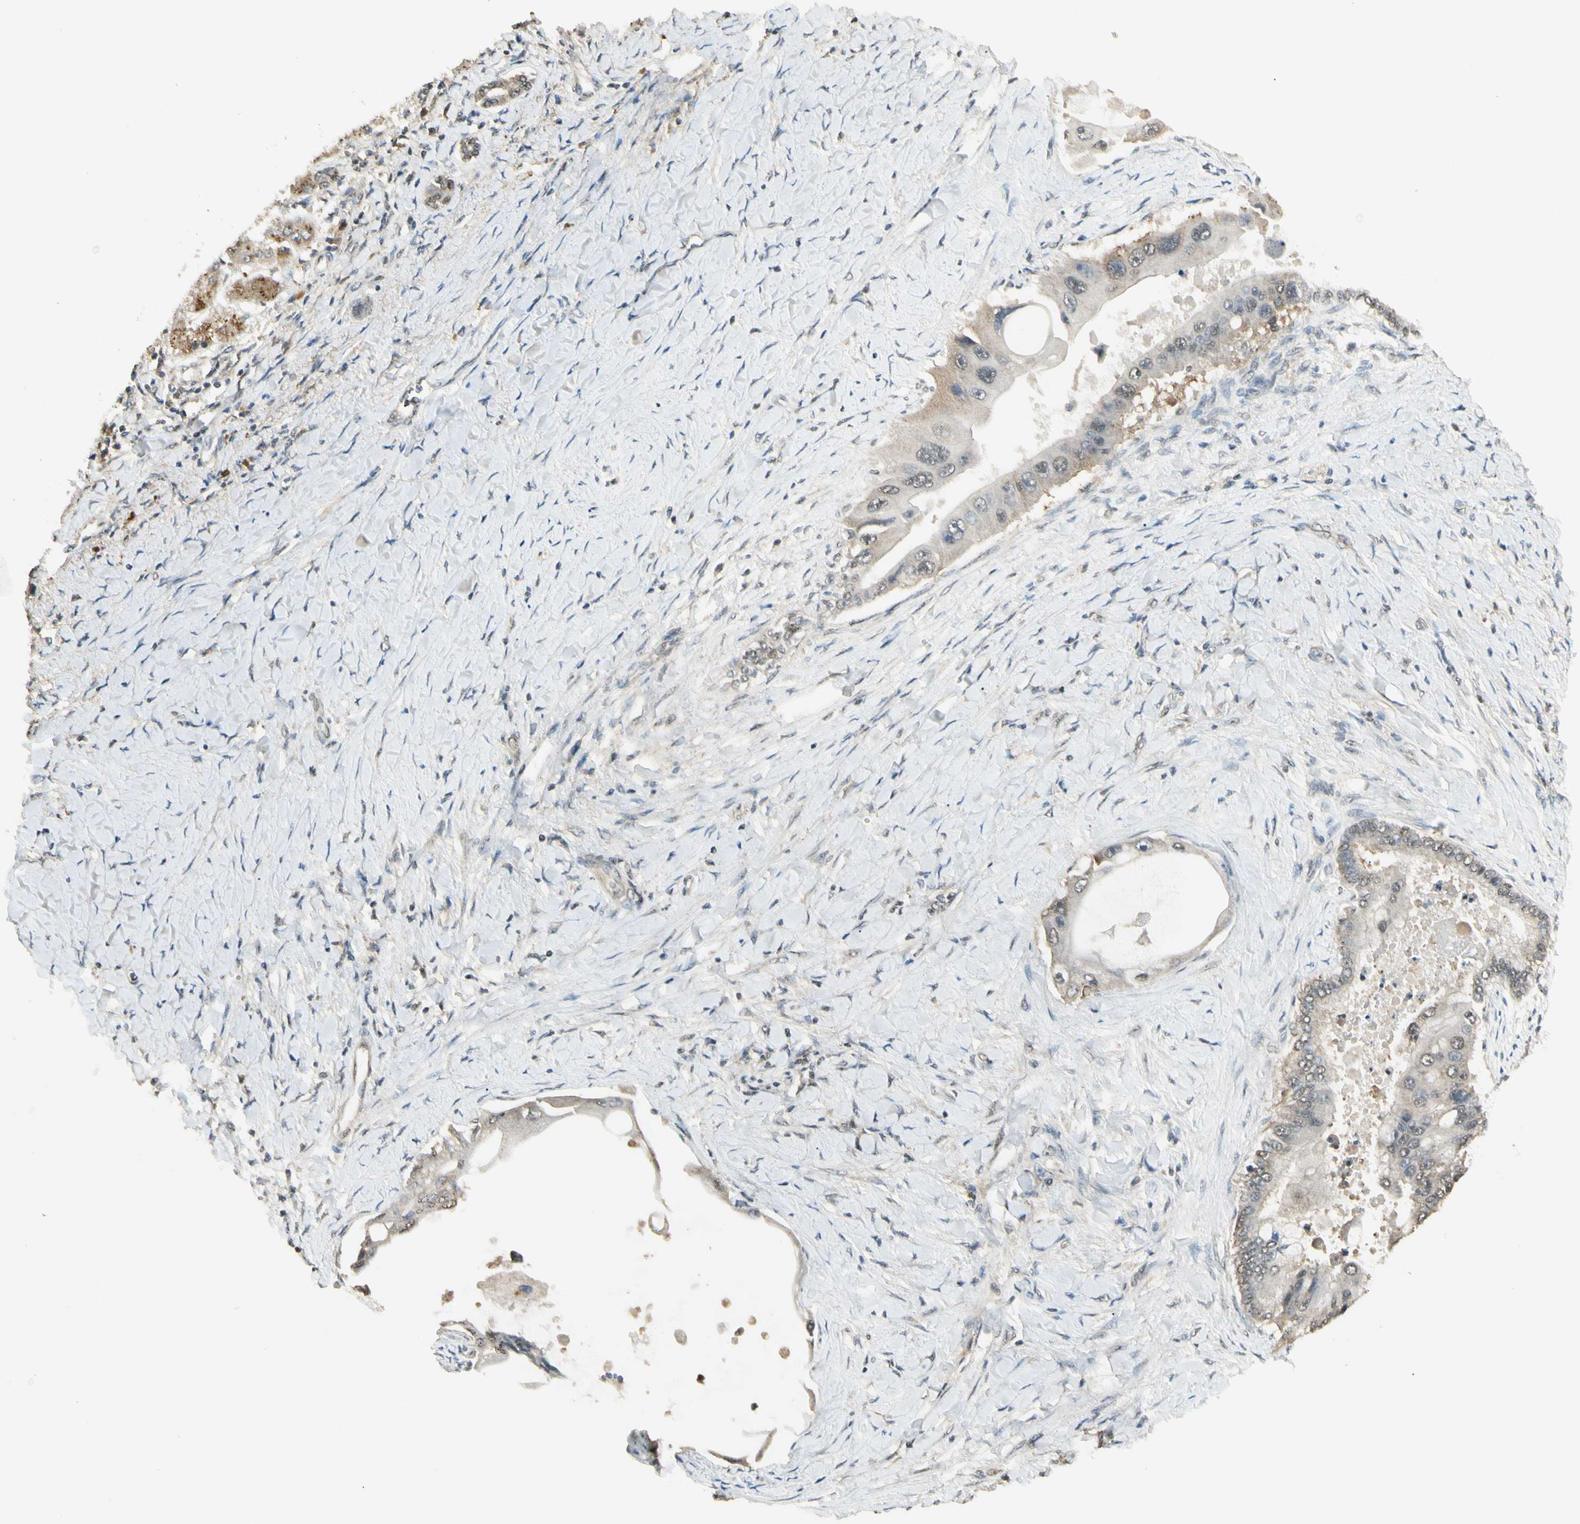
{"staining": {"intensity": "weak", "quantity": ">75%", "location": "cytoplasmic/membranous"}, "tissue": "liver cancer", "cell_type": "Tumor cells", "image_type": "cancer", "snomed": [{"axis": "morphology", "description": "Normal tissue, NOS"}, {"axis": "morphology", "description": "Cholangiocarcinoma"}, {"axis": "topography", "description": "Liver"}, {"axis": "topography", "description": "Peripheral nerve tissue"}], "caption": "There is low levels of weak cytoplasmic/membranous positivity in tumor cells of cholangiocarcinoma (liver), as demonstrated by immunohistochemical staining (brown color).", "gene": "SGCA", "patient": {"sex": "male", "age": 50}}